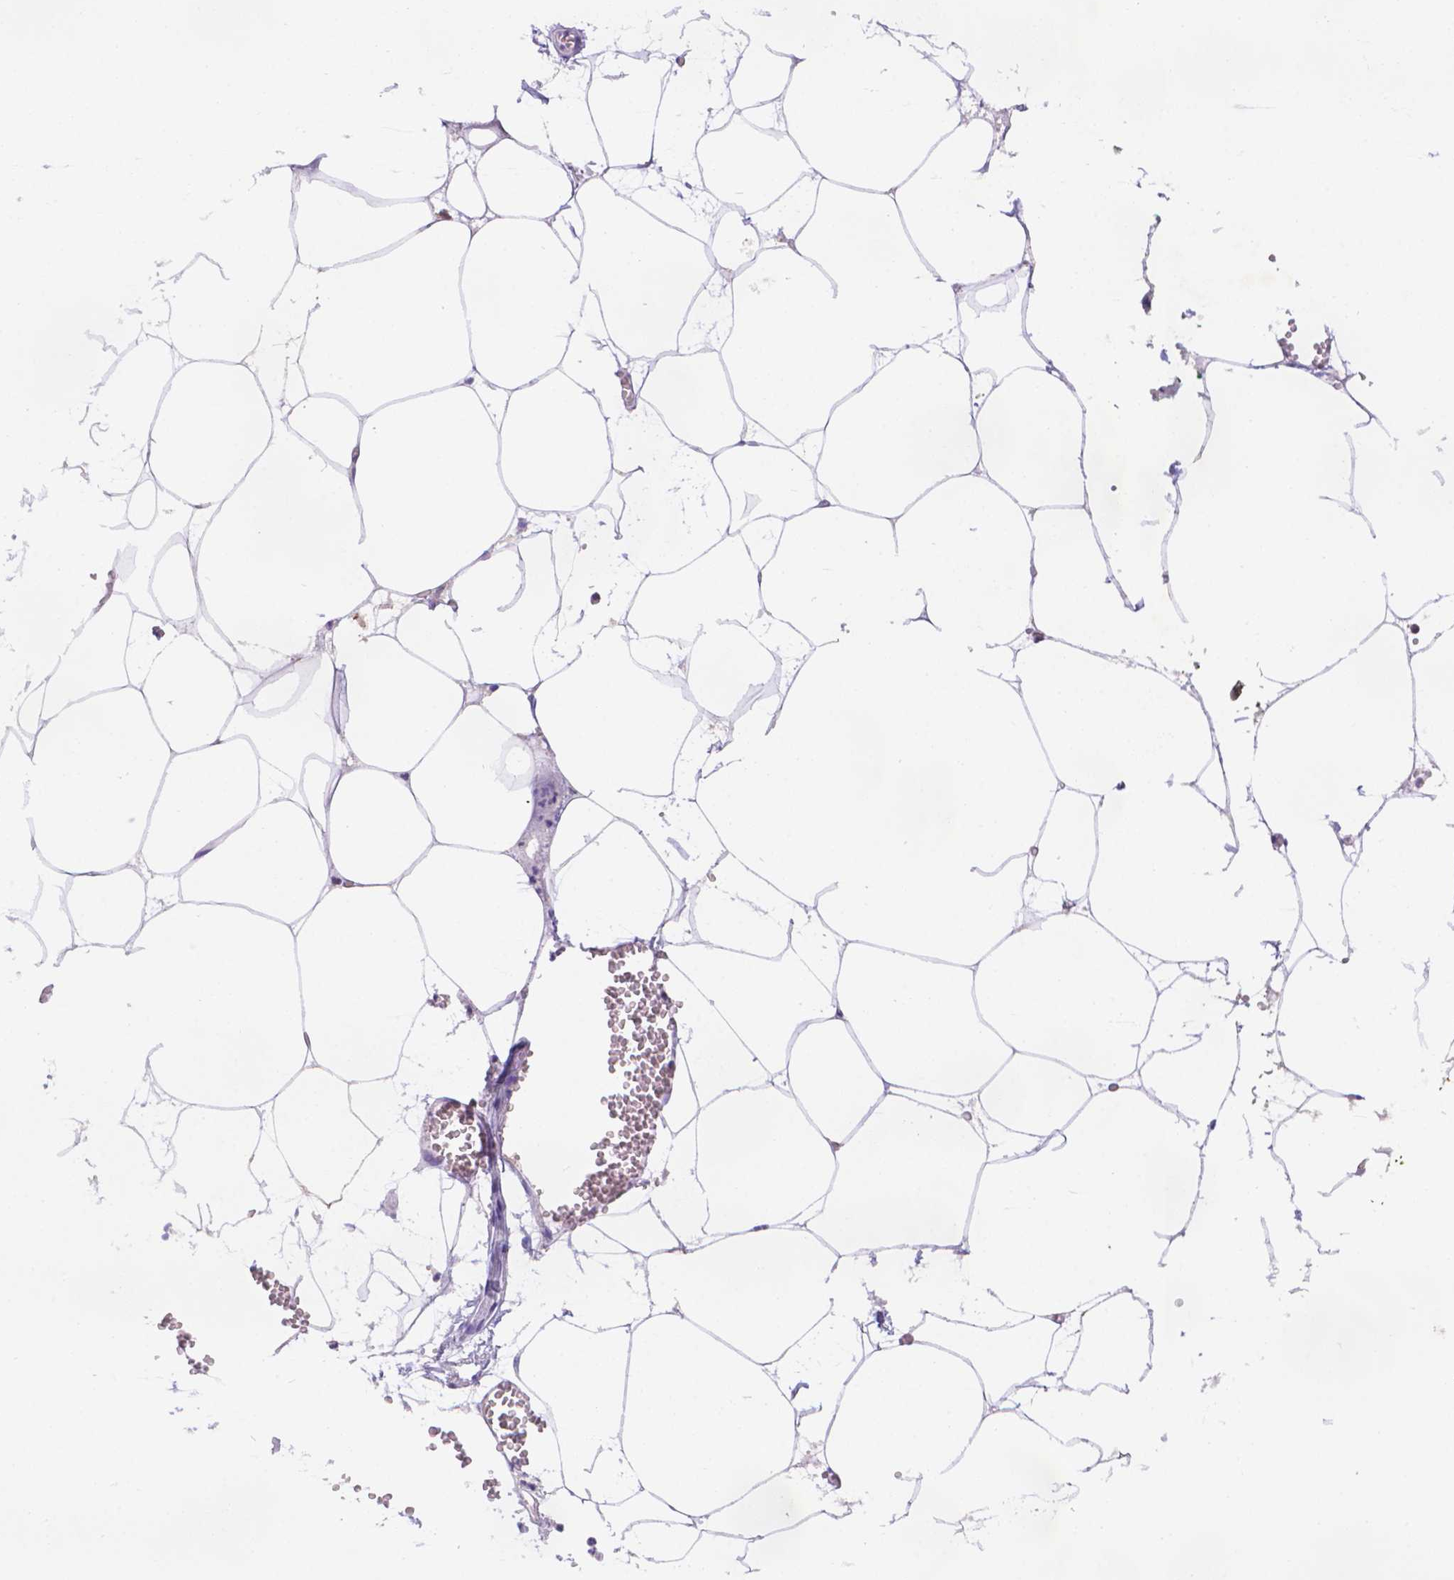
{"staining": {"intensity": "negative", "quantity": "none", "location": "none"}, "tissue": "adipose tissue", "cell_type": "Adipocytes", "image_type": "normal", "snomed": [{"axis": "morphology", "description": "Normal tissue, NOS"}, {"axis": "topography", "description": "Adipose tissue"}, {"axis": "topography", "description": "Pancreas"}, {"axis": "topography", "description": "Peripheral nerve tissue"}], "caption": "Photomicrograph shows no significant protein staining in adipocytes of benign adipose tissue. (DAB (3,3'-diaminobenzidine) immunohistochemistry, high magnification).", "gene": "FGD2", "patient": {"sex": "female", "age": 58}}